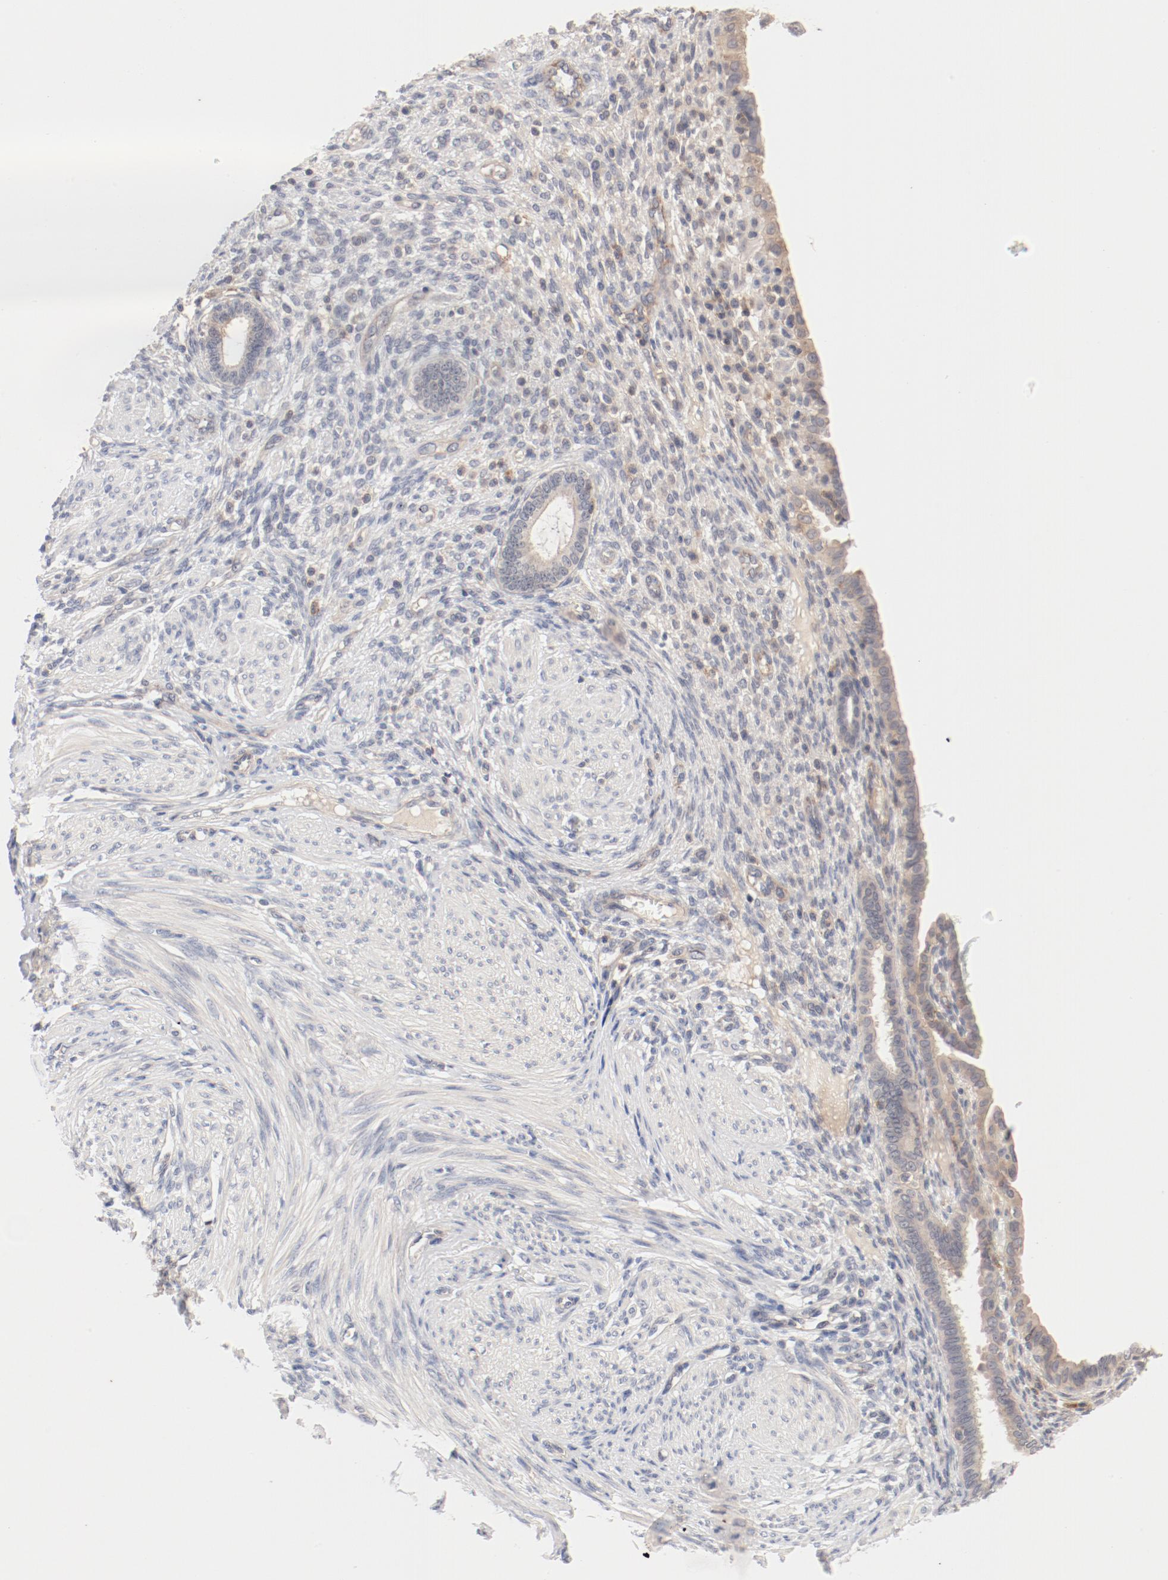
{"staining": {"intensity": "negative", "quantity": "none", "location": "none"}, "tissue": "endometrium", "cell_type": "Cells in endometrial stroma", "image_type": "normal", "snomed": [{"axis": "morphology", "description": "Normal tissue, NOS"}, {"axis": "topography", "description": "Endometrium"}], "caption": "IHC of benign endometrium demonstrates no positivity in cells in endometrial stroma.", "gene": "ZNF267", "patient": {"sex": "female", "age": 72}}